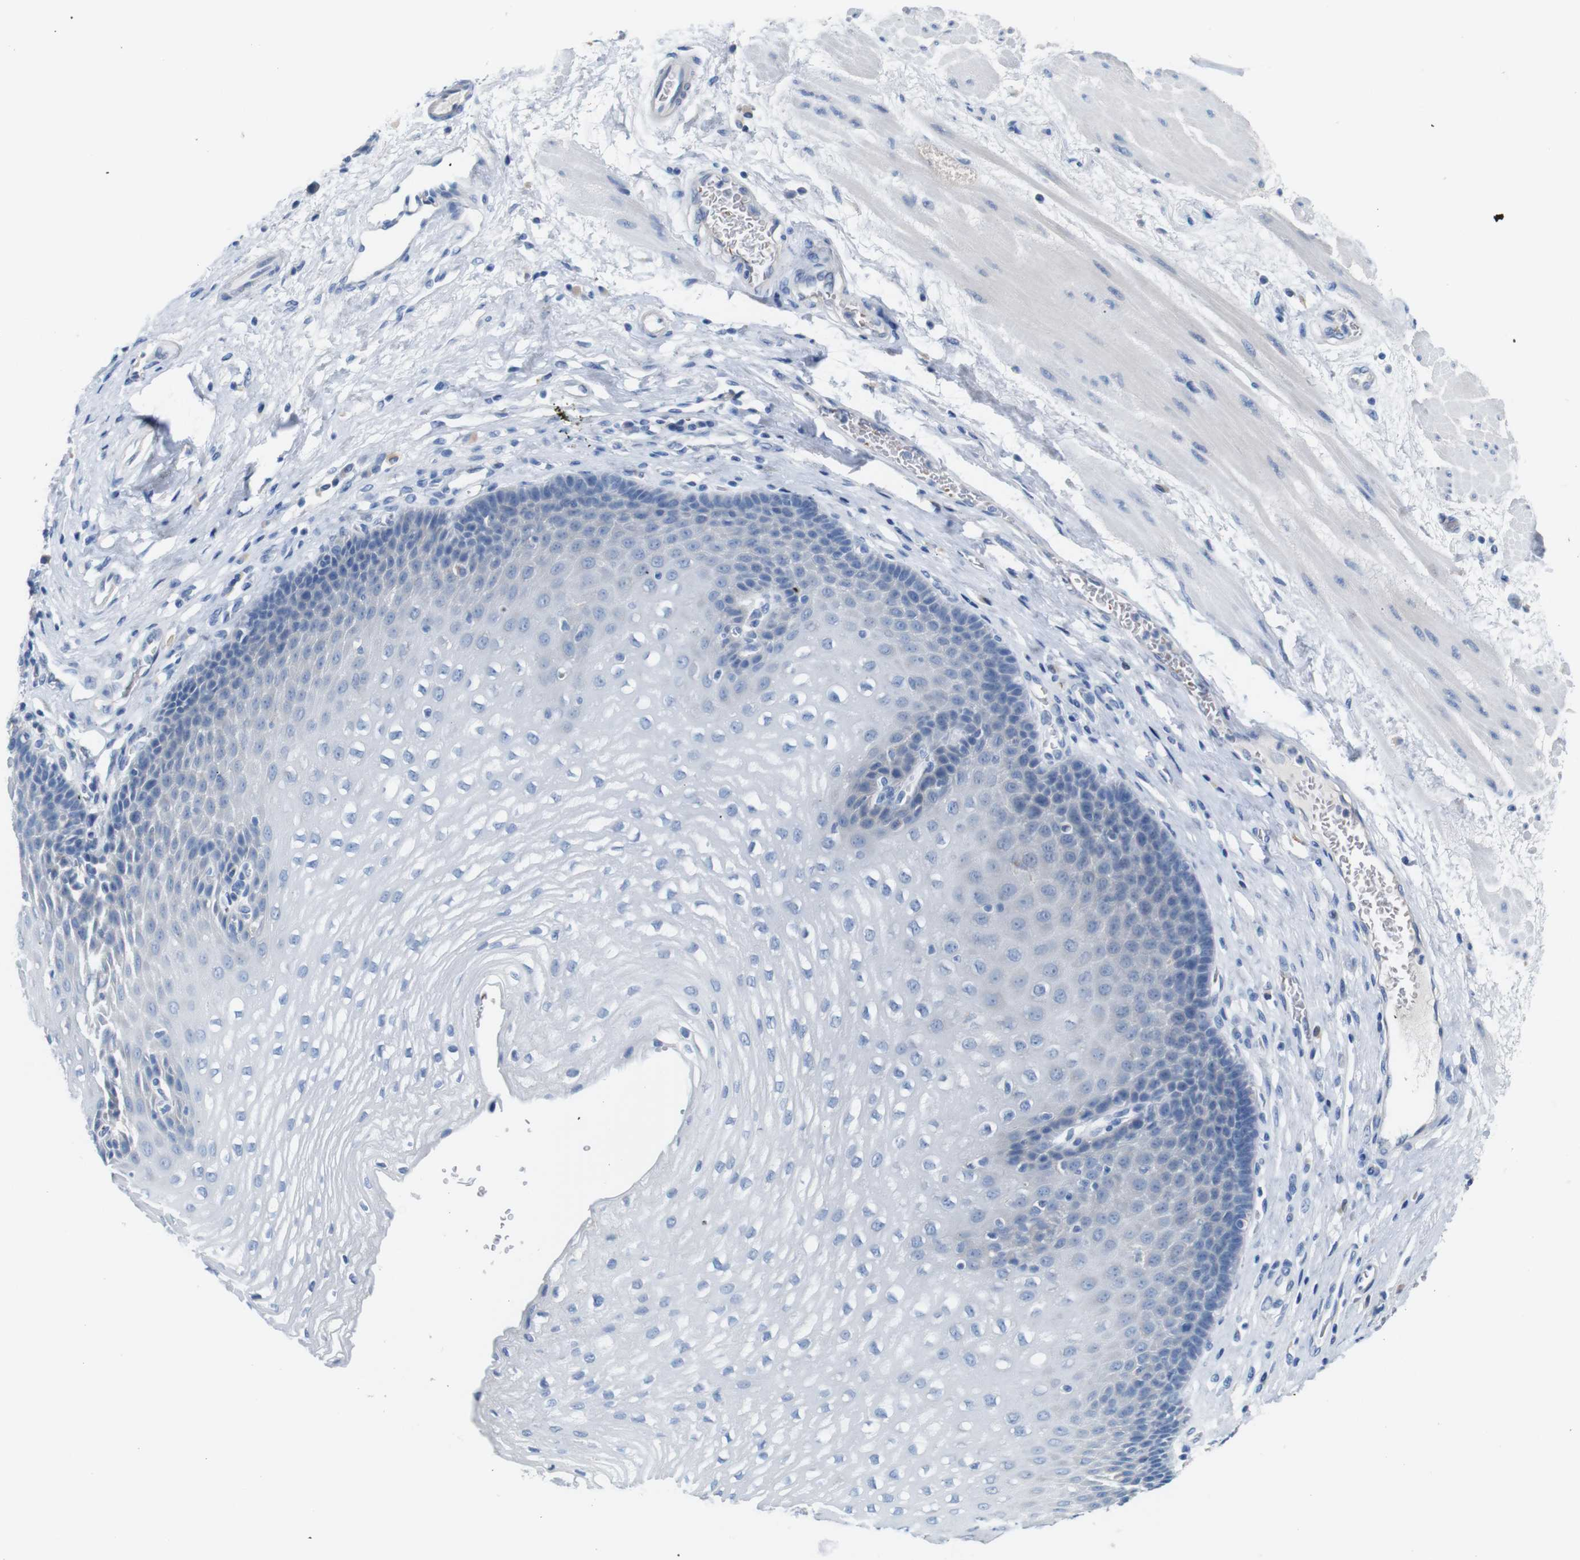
{"staining": {"intensity": "negative", "quantity": "none", "location": "none"}, "tissue": "esophagus", "cell_type": "Squamous epithelial cells", "image_type": "normal", "snomed": [{"axis": "morphology", "description": "Normal tissue, NOS"}, {"axis": "topography", "description": "Esophagus"}], "caption": "Immunohistochemistry photomicrograph of normal esophagus: human esophagus stained with DAB (3,3'-diaminobenzidine) shows no significant protein positivity in squamous epithelial cells.", "gene": "IGSF8", "patient": {"sex": "male", "age": 48}}